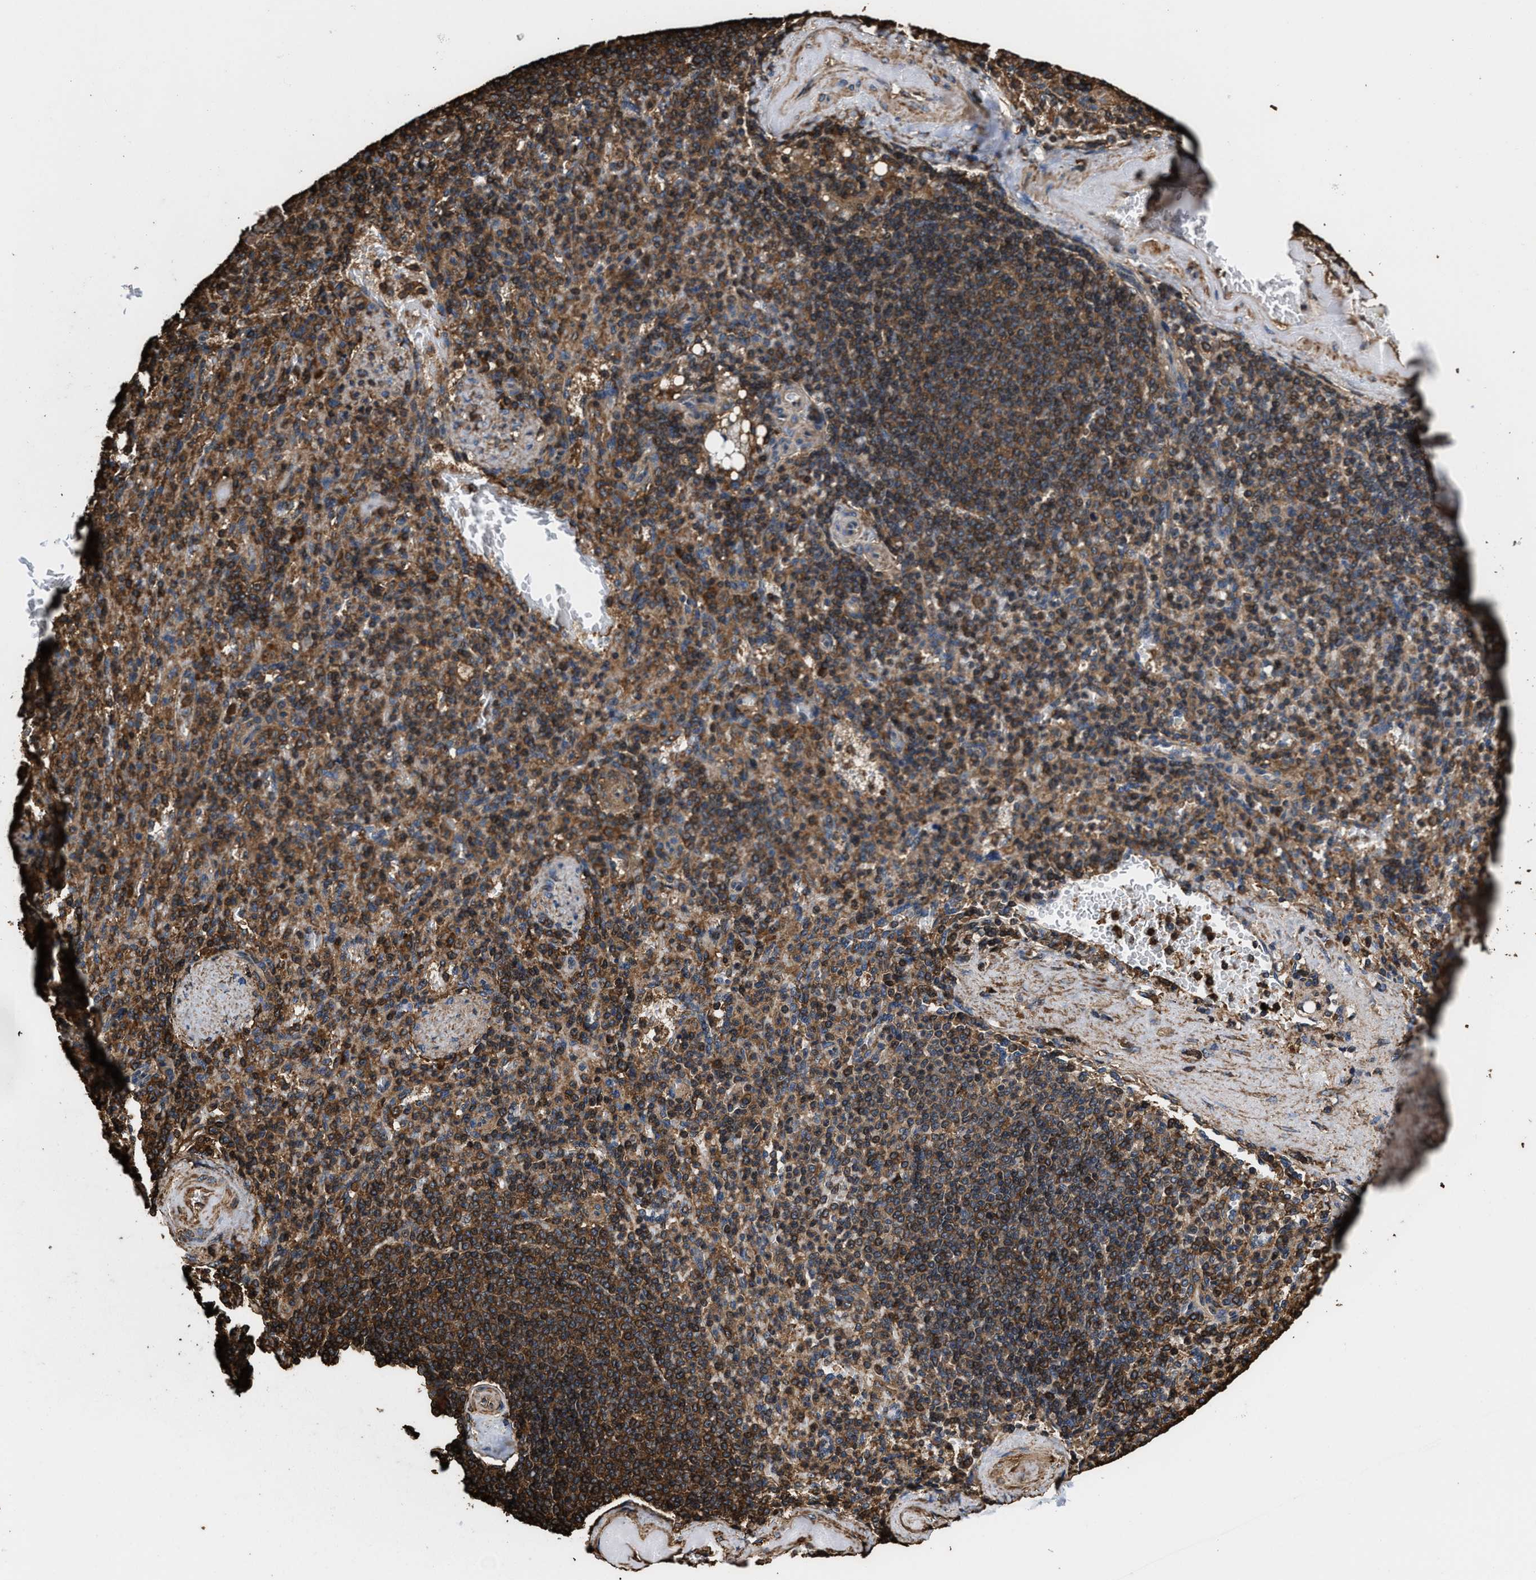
{"staining": {"intensity": "moderate", "quantity": ">75%", "location": "cytoplasmic/membranous"}, "tissue": "spleen", "cell_type": "Cells in red pulp", "image_type": "normal", "snomed": [{"axis": "morphology", "description": "Normal tissue, NOS"}, {"axis": "topography", "description": "Spleen"}], "caption": "Immunohistochemistry (IHC) micrograph of normal human spleen stained for a protein (brown), which reveals medium levels of moderate cytoplasmic/membranous expression in about >75% of cells in red pulp.", "gene": "KBTBD2", "patient": {"sex": "female", "age": 74}}